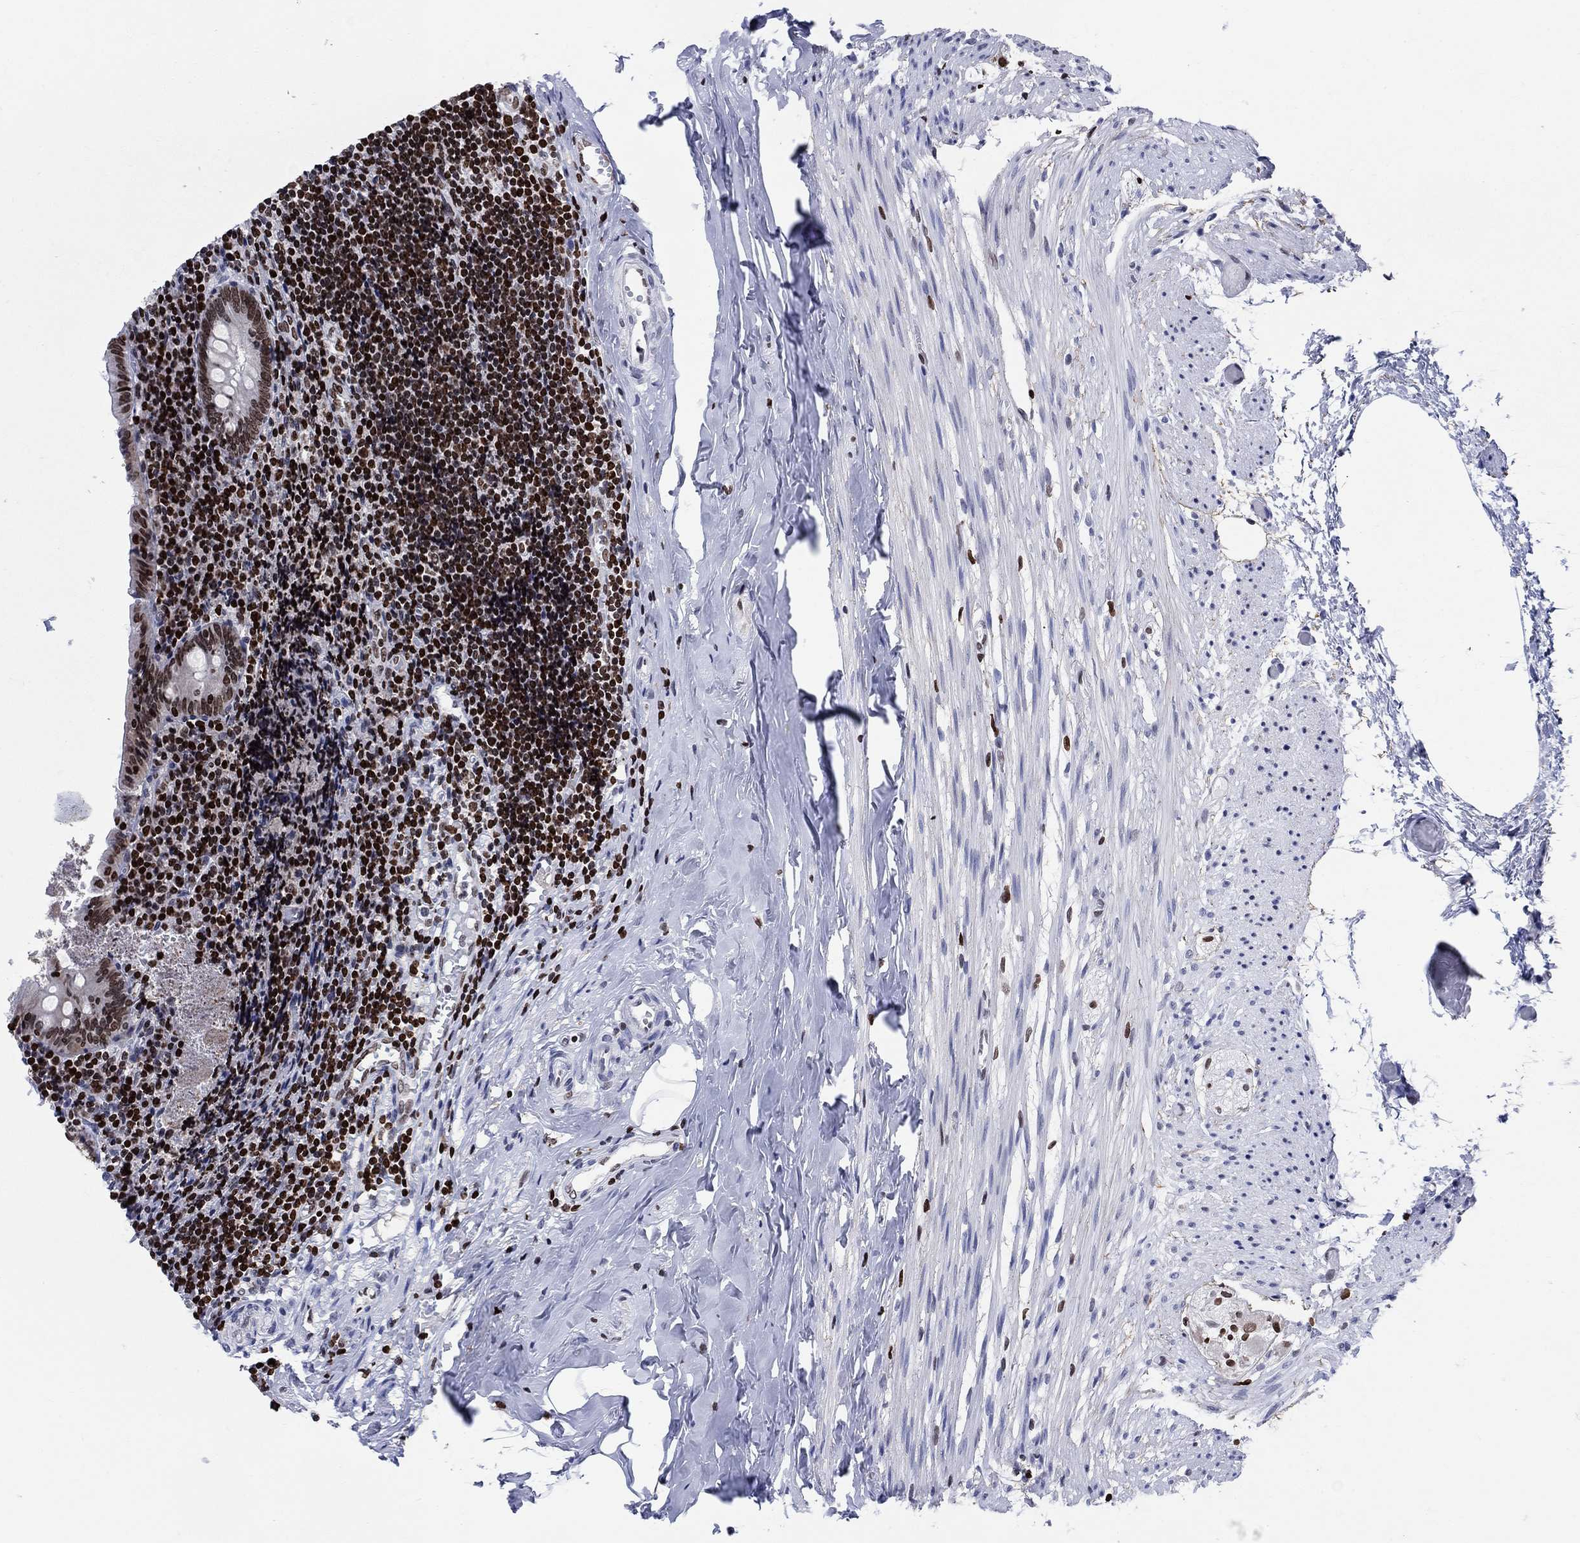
{"staining": {"intensity": "strong", "quantity": "<25%", "location": "nuclear"}, "tissue": "appendix", "cell_type": "Glandular cells", "image_type": "normal", "snomed": [{"axis": "morphology", "description": "Normal tissue, NOS"}, {"axis": "topography", "description": "Appendix"}], "caption": "Protein staining by IHC exhibits strong nuclear expression in approximately <25% of glandular cells in normal appendix.", "gene": "HMGA1", "patient": {"sex": "female", "age": 23}}